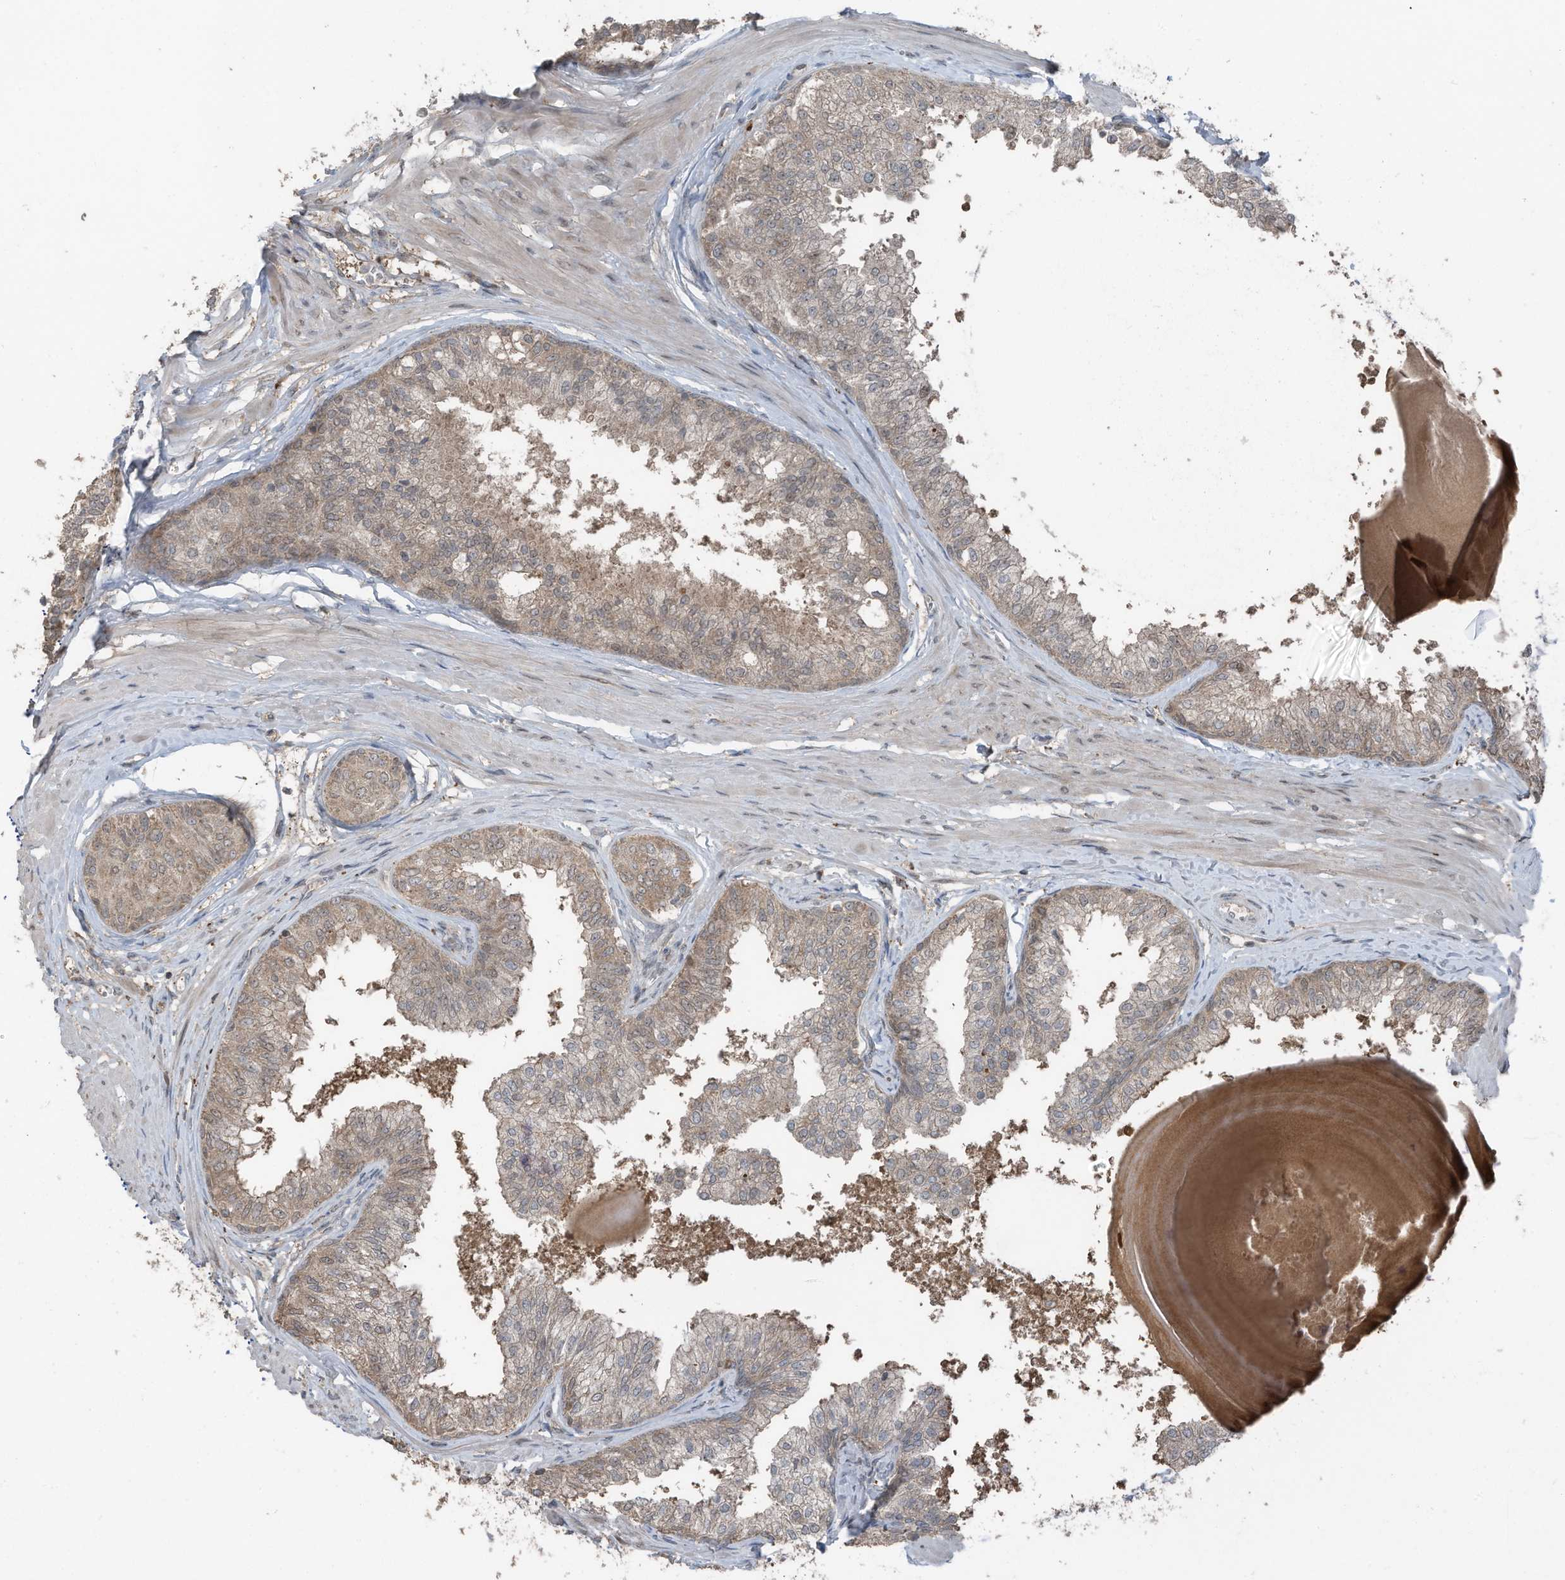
{"staining": {"intensity": "moderate", "quantity": "25%-75%", "location": "cytoplasmic/membranous,nuclear"}, "tissue": "prostate", "cell_type": "Glandular cells", "image_type": "normal", "snomed": [{"axis": "morphology", "description": "Normal tissue, NOS"}, {"axis": "topography", "description": "Prostate"}], "caption": "Immunohistochemical staining of benign human prostate displays moderate cytoplasmic/membranous,nuclear protein expression in approximately 25%-75% of glandular cells.", "gene": "TXNDC9", "patient": {"sex": "male", "age": 48}}